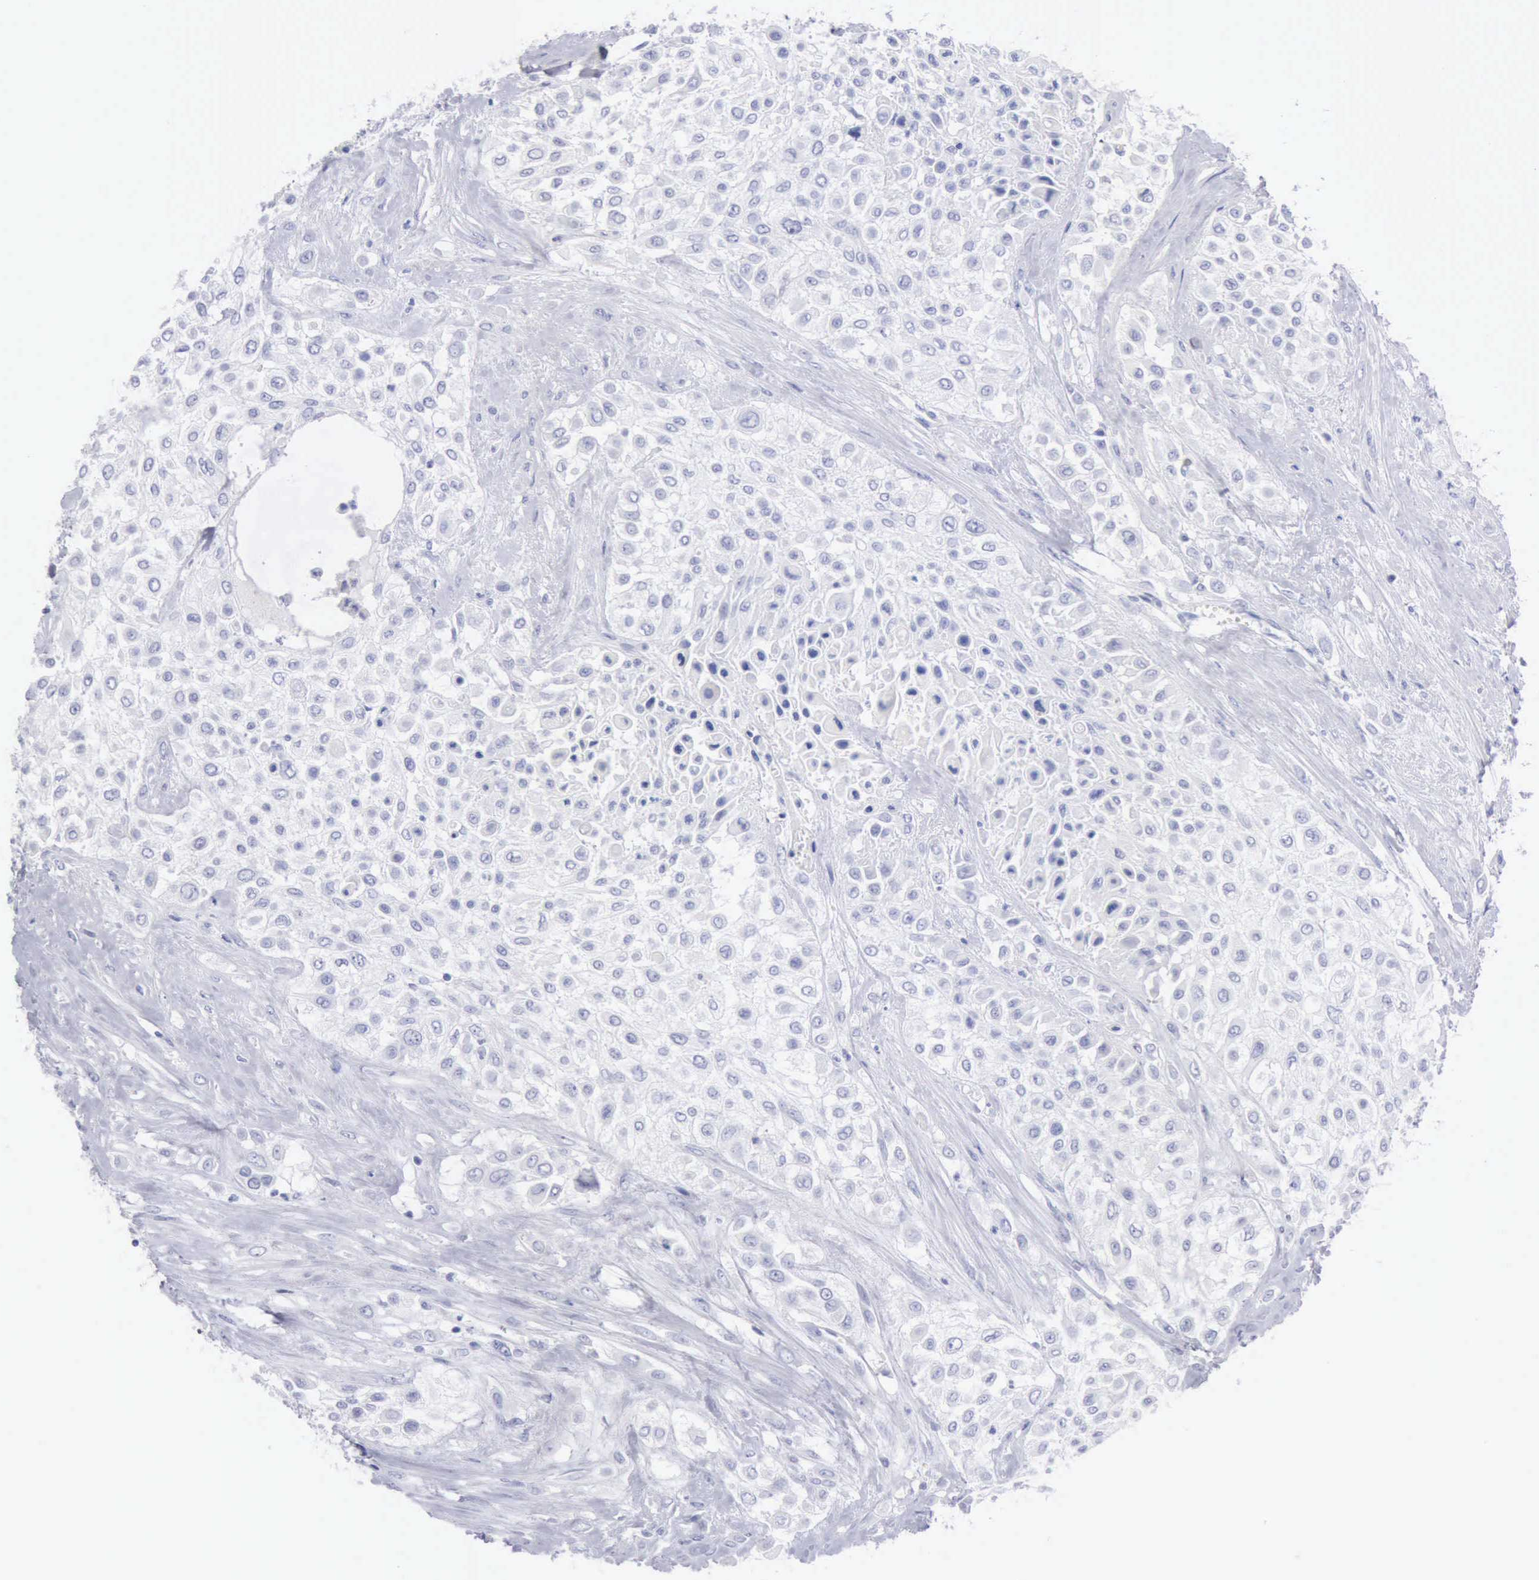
{"staining": {"intensity": "negative", "quantity": "none", "location": "none"}, "tissue": "urothelial cancer", "cell_type": "Tumor cells", "image_type": "cancer", "snomed": [{"axis": "morphology", "description": "Urothelial carcinoma, High grade"}, {"axis": "topography", "description": "Urinary bladder"}], "caption": "Tumor cells show no significant staining in high-grade urothelial carcinoma. The staining is performed using DAB brown chromogen with nuclei counter-stained in using hematoxylin.", "gene": "ANGEL1", "patient": {"sex": "male", "age": 57}}